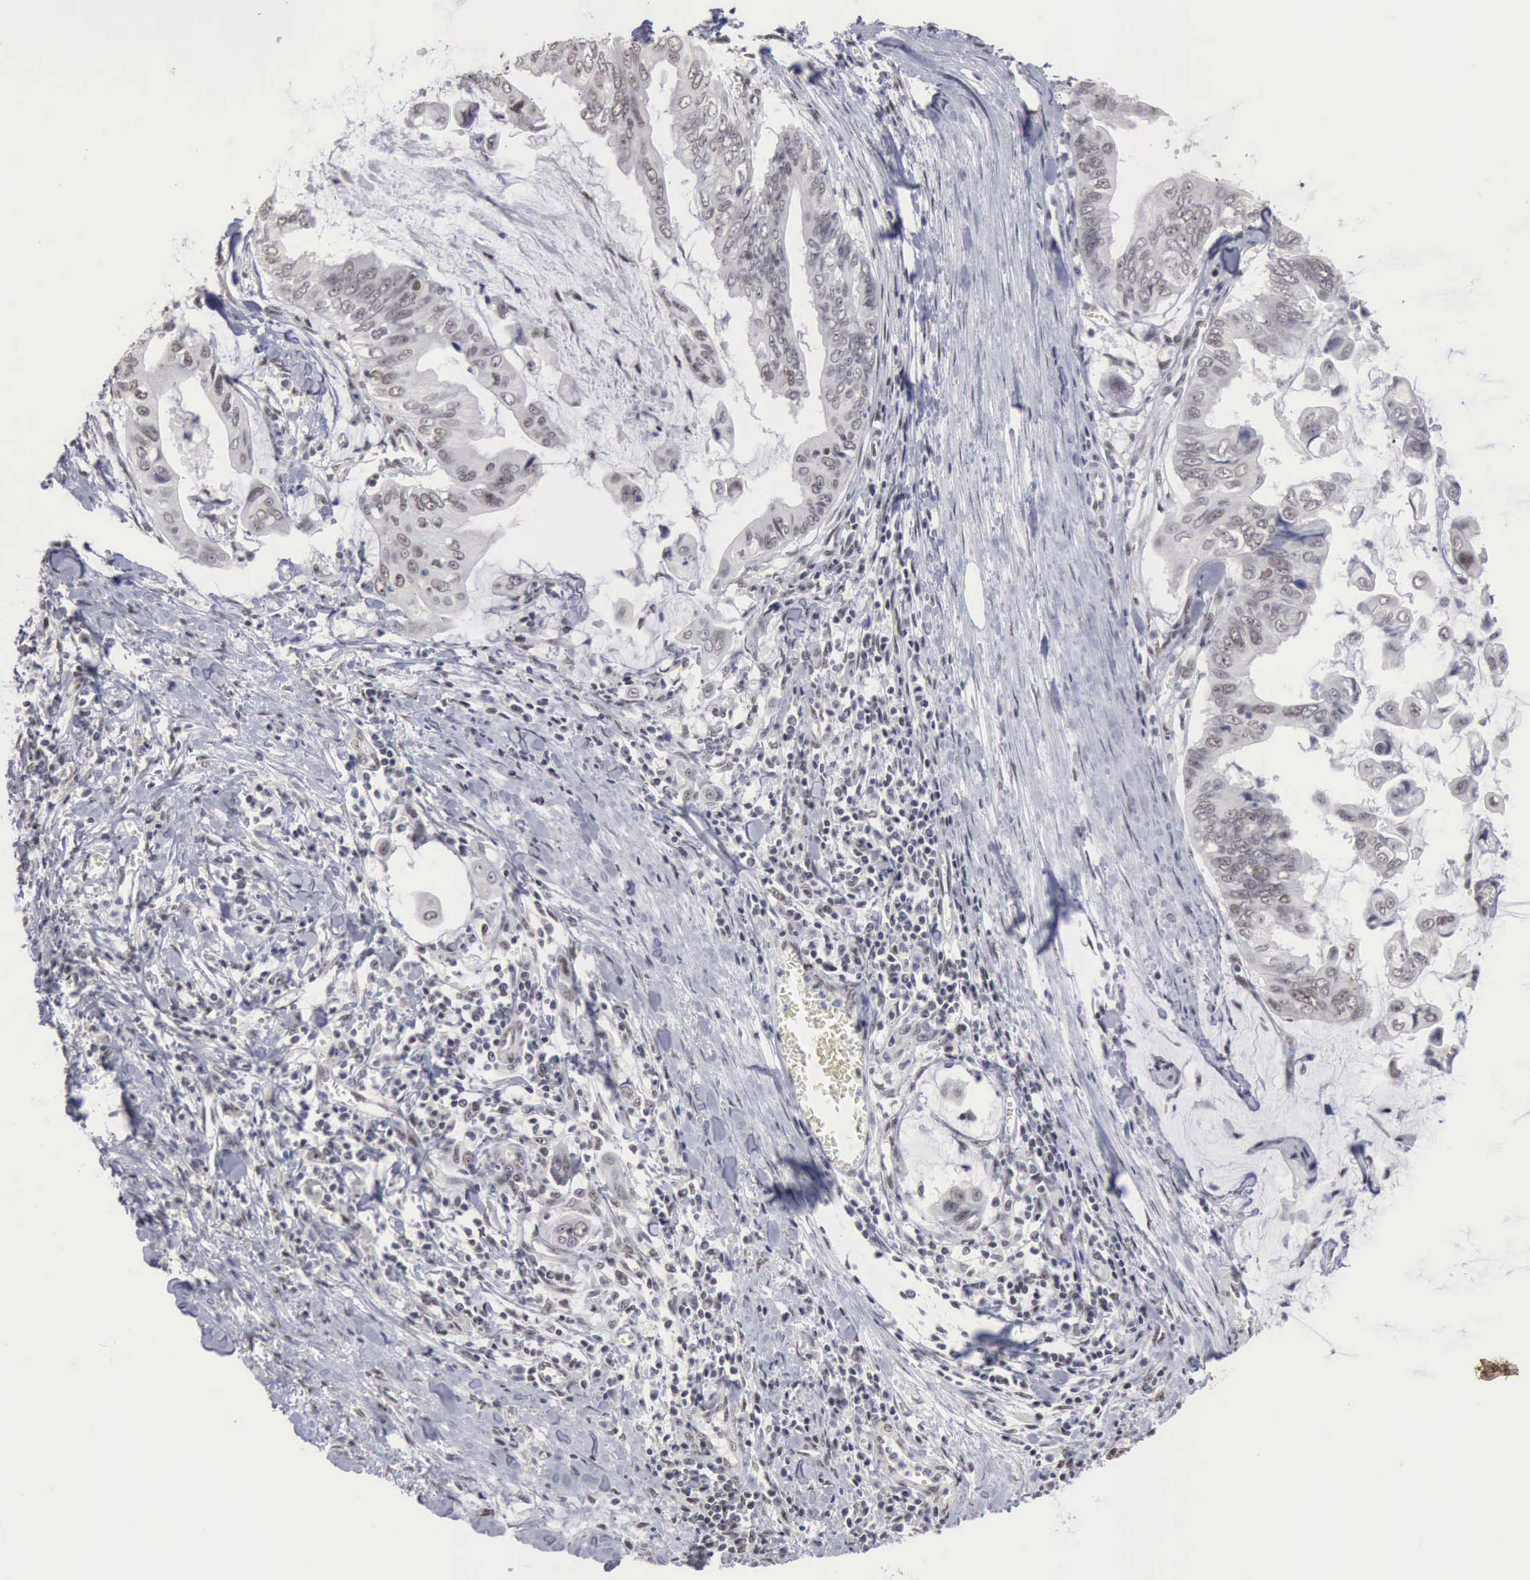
{"staining": {"intensity": "weak", "quantity": "<25%", "location": "nuclear"}, "tissue": "stomach cancer", "cell_type": "Tumor cells", "image_type": "cancer", "snomed": [{"axis": "morphology", "description": "Adenocarcinoma, NOS"}, {"axis": "topography", "description": "Stomach, upper"}], "caption": "An IHC image of stomach cancer is shown. There is no staining in tumor cells of stomach cancer.", "gene": "TAF1", "patient": {"sex": "male", "age": 80}}